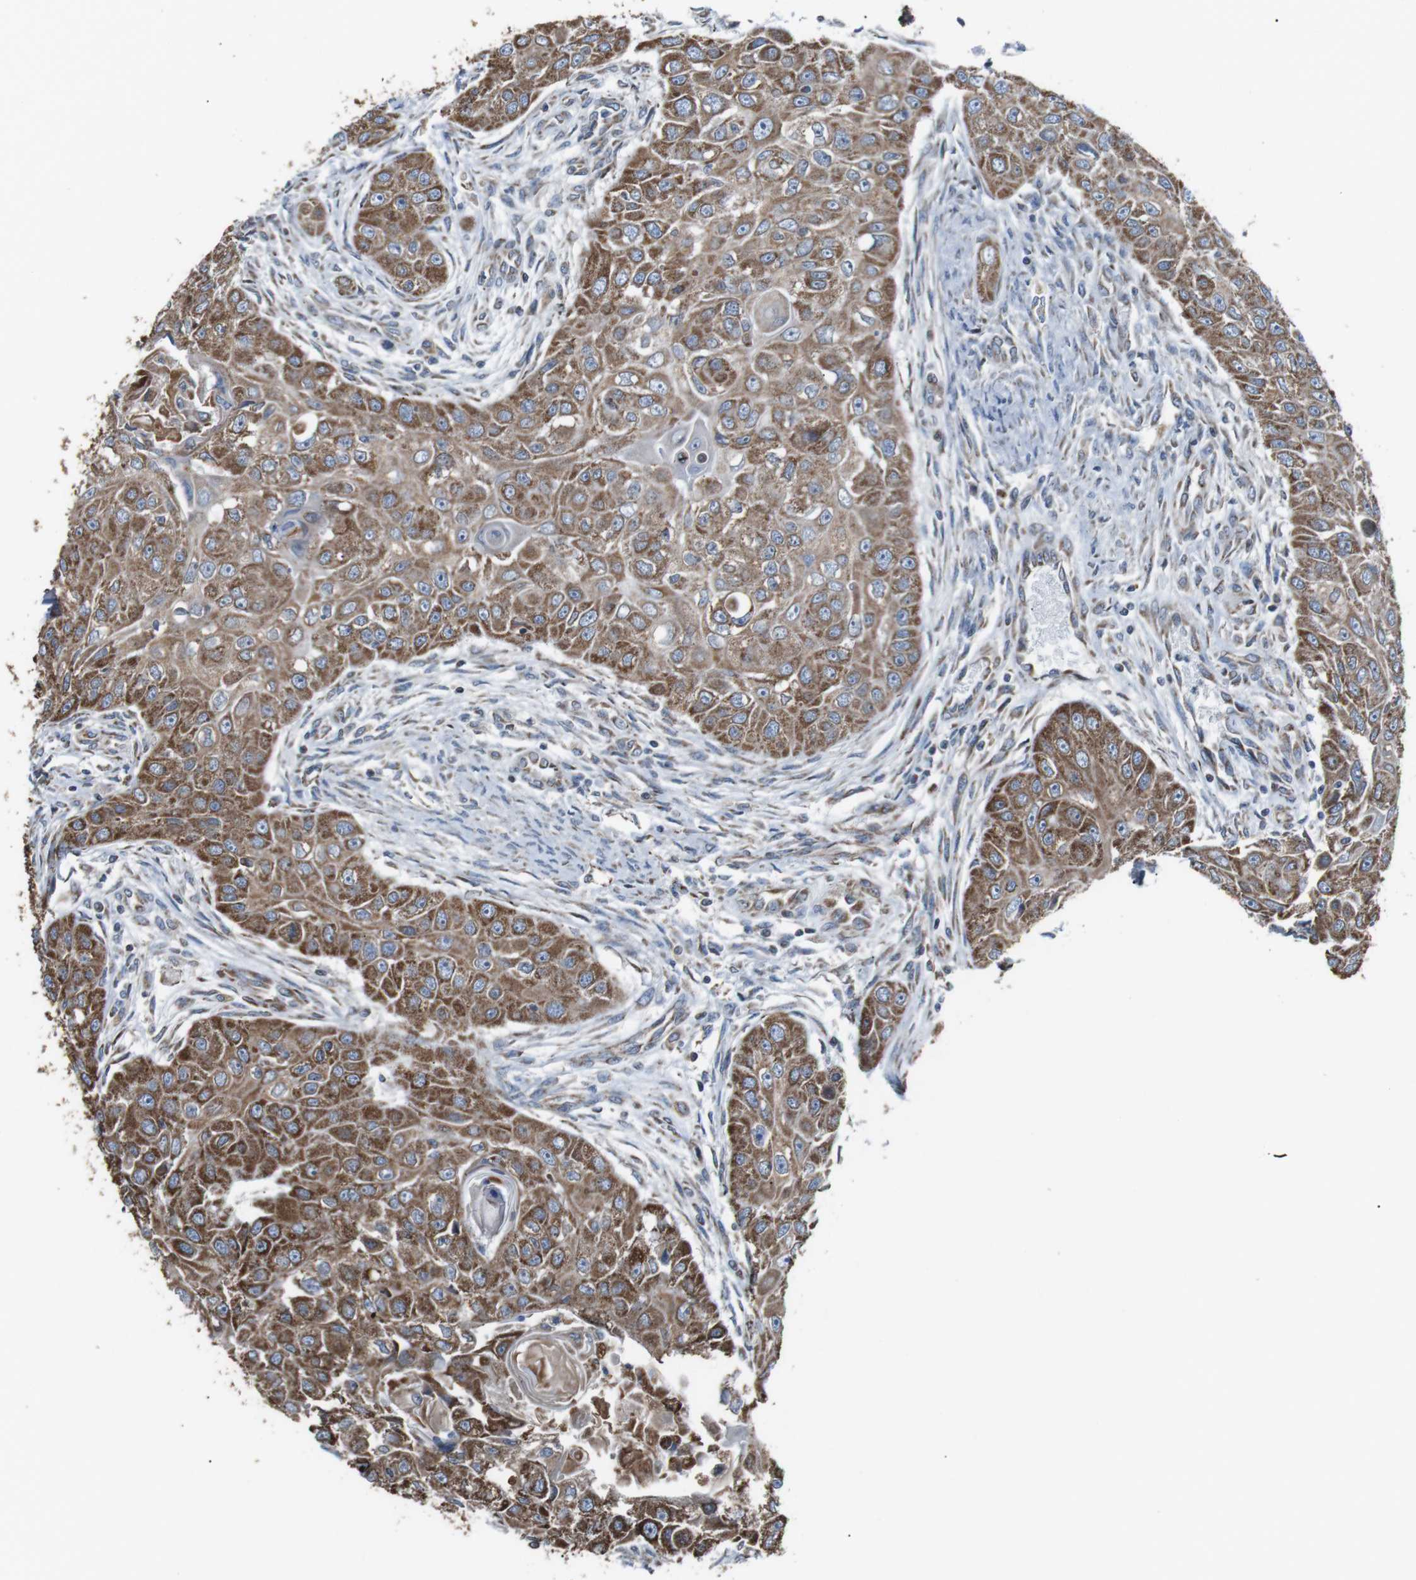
{"staining": {"intensity": "moderate", "quantity": ">75%", "location": "cytoplasmic/membranous"}, "tissue": "head and neck cancer", "cell_type": "Tumor cells", "image_type": "cancer", "snomed": [{"axis": "morphology", "description": "Normal tissue, NOS"}, {"axis": "morphology", "description": "Squamous cell carcinoma, NOS"}, {"axis": "topography", "description": "Skeletal muscle"}, {"axis": "topography", "description": "Head-Neck"}], "caption": "This image exhibits IHC staining of squamous cell carcinoma (head and neck), with medium moderate cytoplasmic/membranous expression in about >75% of tumor cells.", "gene": "CISD2", "patient": {"sex": "male", "age": 51}}